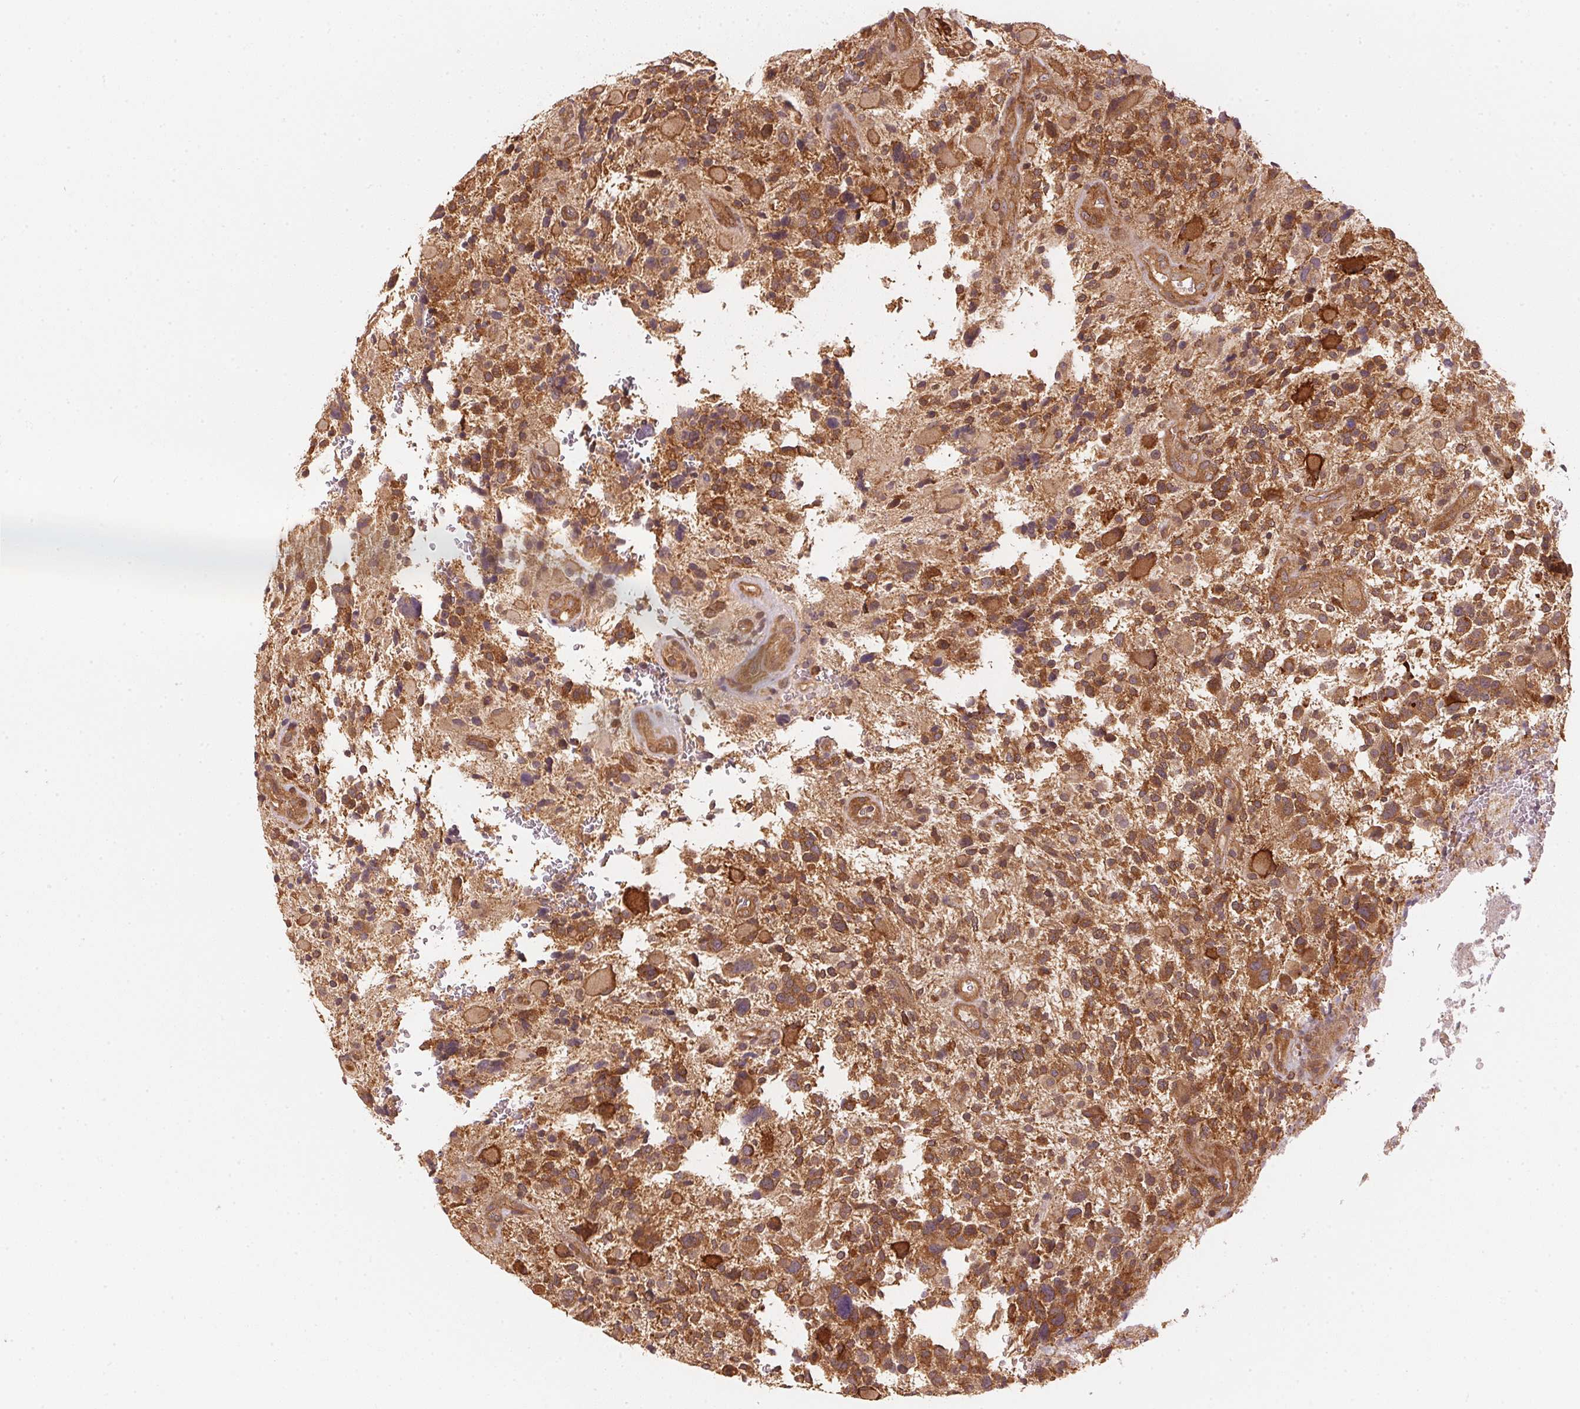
{"staining": {"intensity": "strong", "quantity": ">75%", "location": "cytoplasmic/membranous"}, "tissue": "glioma", "cell_type": "Tumor cells", "image_type": "cancer", "snomed": [{"axis": "morphology", "description": "Glioma, malignant, High grade"}, {"axis": "topography", "description": "Brain"}], "caption": "Immunohistochemical staining of glioma shows strong cytoplasmic/membranous protein positivity in about >75% of tumor cells. The staining is performed using DAB (3,3'-diaminobenzidine) brown chromogen to label protein expression. The nuclei are counter-stained blue using hematoxylin.", "gene": "STRN4", "patient": {"sex": "female", "age": 71}}